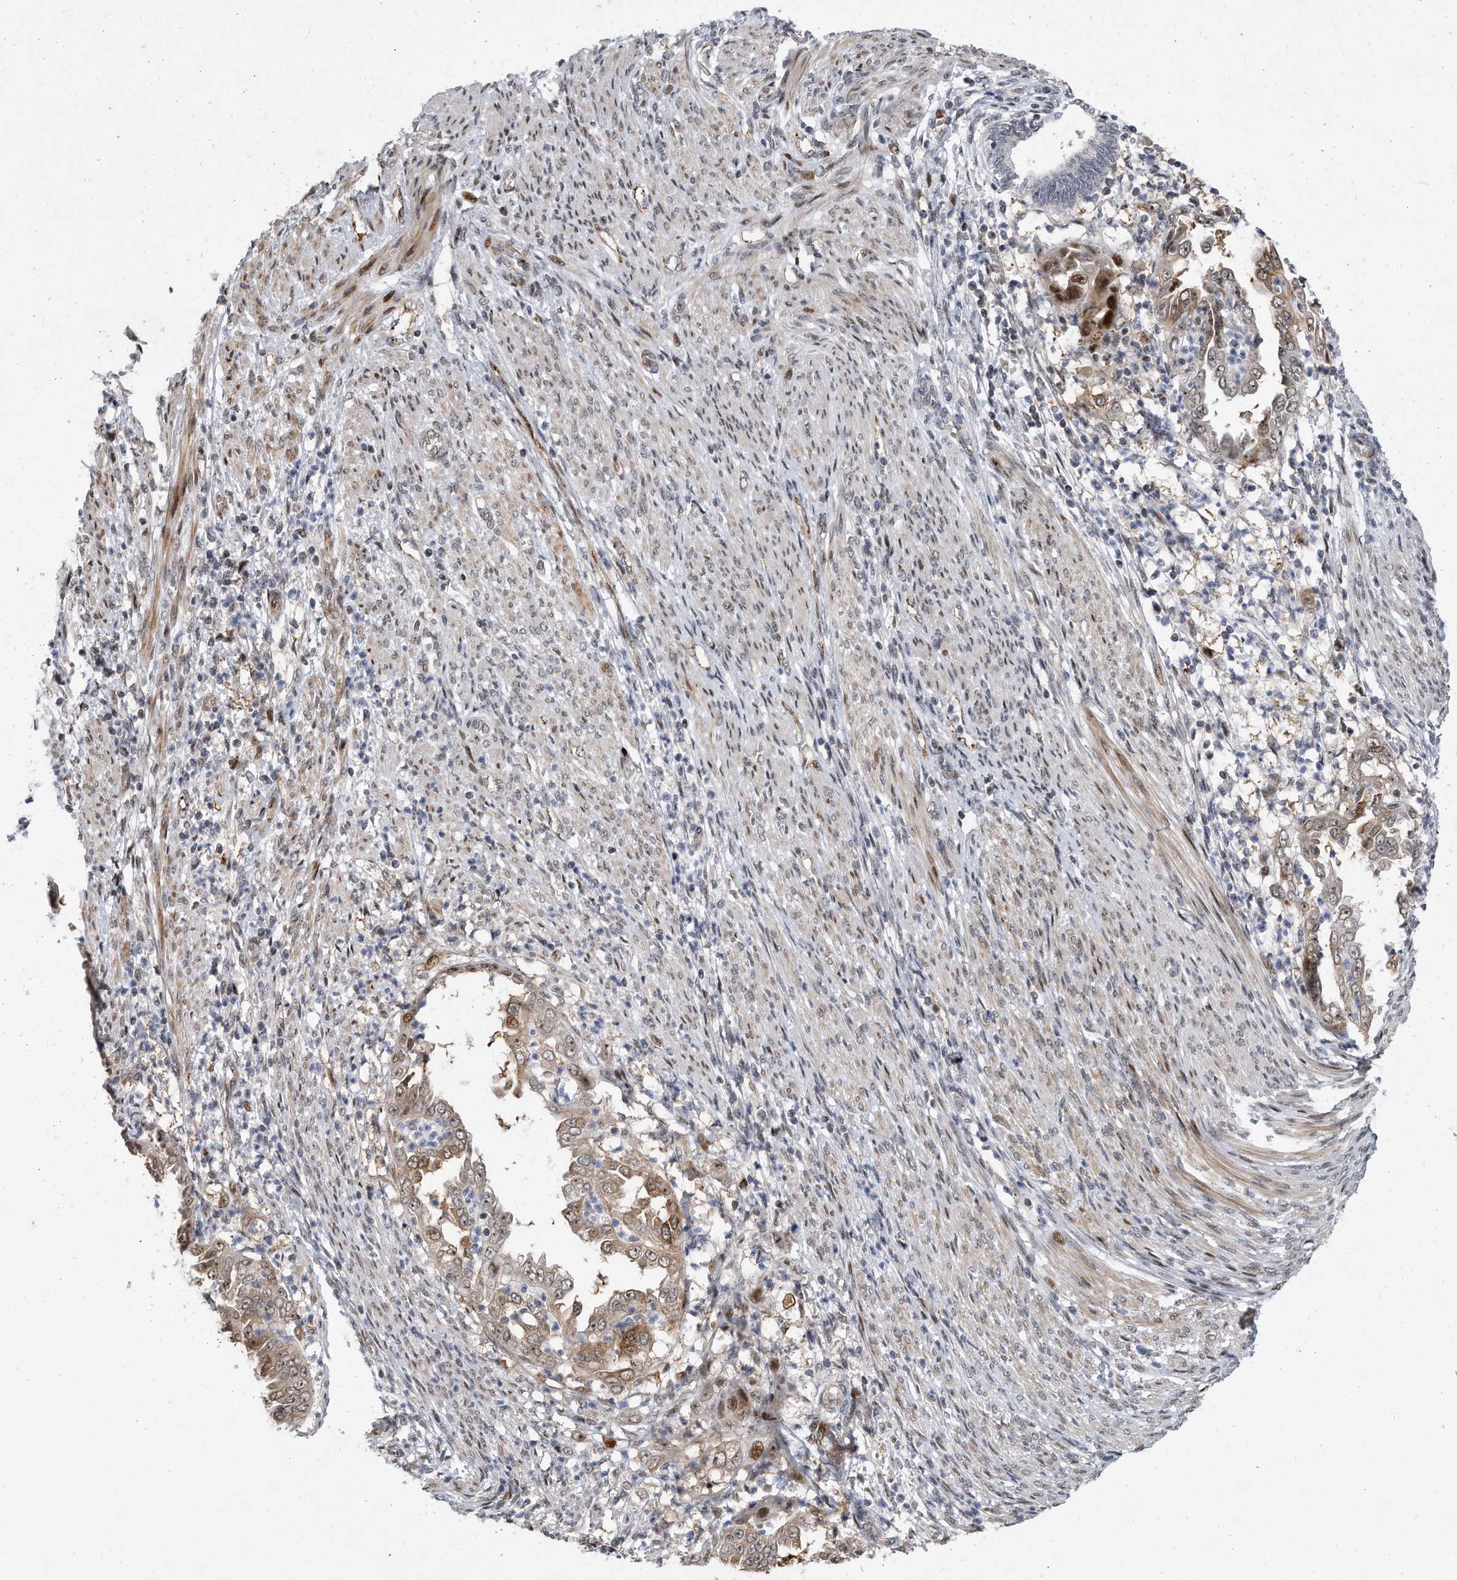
{"staining": {"intensity": "moderate", "quantity": "25%-75%", "location": "cytoplasmic/membranous,nuclear"}, "tissue": "endometrial cancer", "cell_type": "Tumor cells", "image_type": "cancer", "snomed": [{"axis": "morphology", "description": "Adenocarcinoma, NOS"}, {"axis": "topography", "description": "Endometrium"}], "caption": "This is a histology image of immunohistochemistry (IHC) staining of endometrial cancer, which shows moderate expression in the cytoplasmic/membranous and nuclear of tumor cells.", "gene": "PGBD2", "patient": {"sex": "female", "age": 85}}